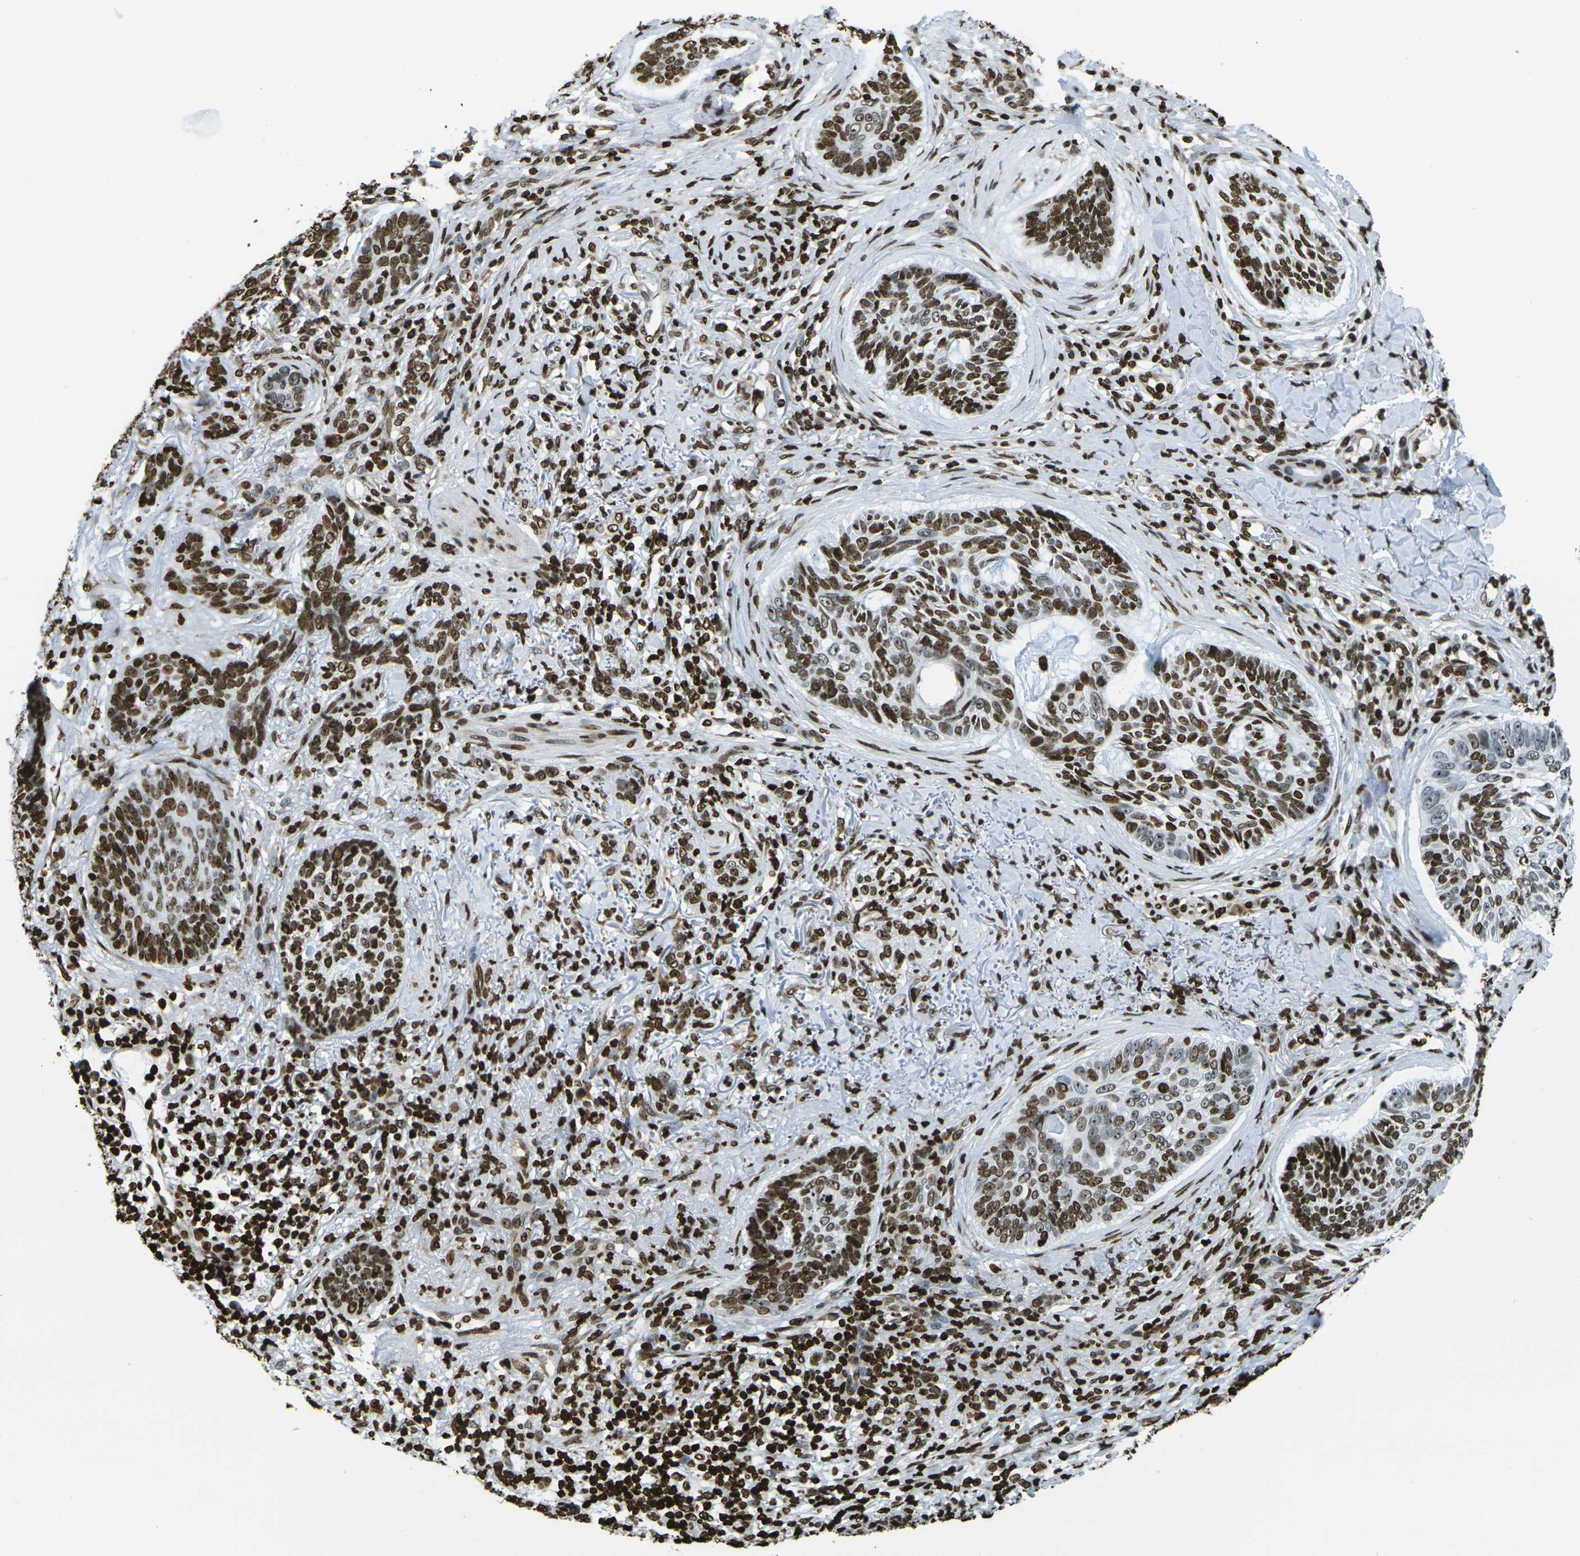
{"staining": {"intensity": "strong", "quantity": "25%-75%", "location": "nuclear"}, "tissue": "skin cancer", "cell_type": "Tumor cells", "image_type": "cancer", "snomed": [{"axis": "morphology", "description": "Basal cell carcinoma"}, {"axis": "topography", "description": "Skin"}], "caption": "A histopathology image of human skin basal cell carcinoma stained for a protein shows strong nuclear brown staining in tumor cells.", "gene": "H1-2", "patient": {"sex": "male", "age": 43}}